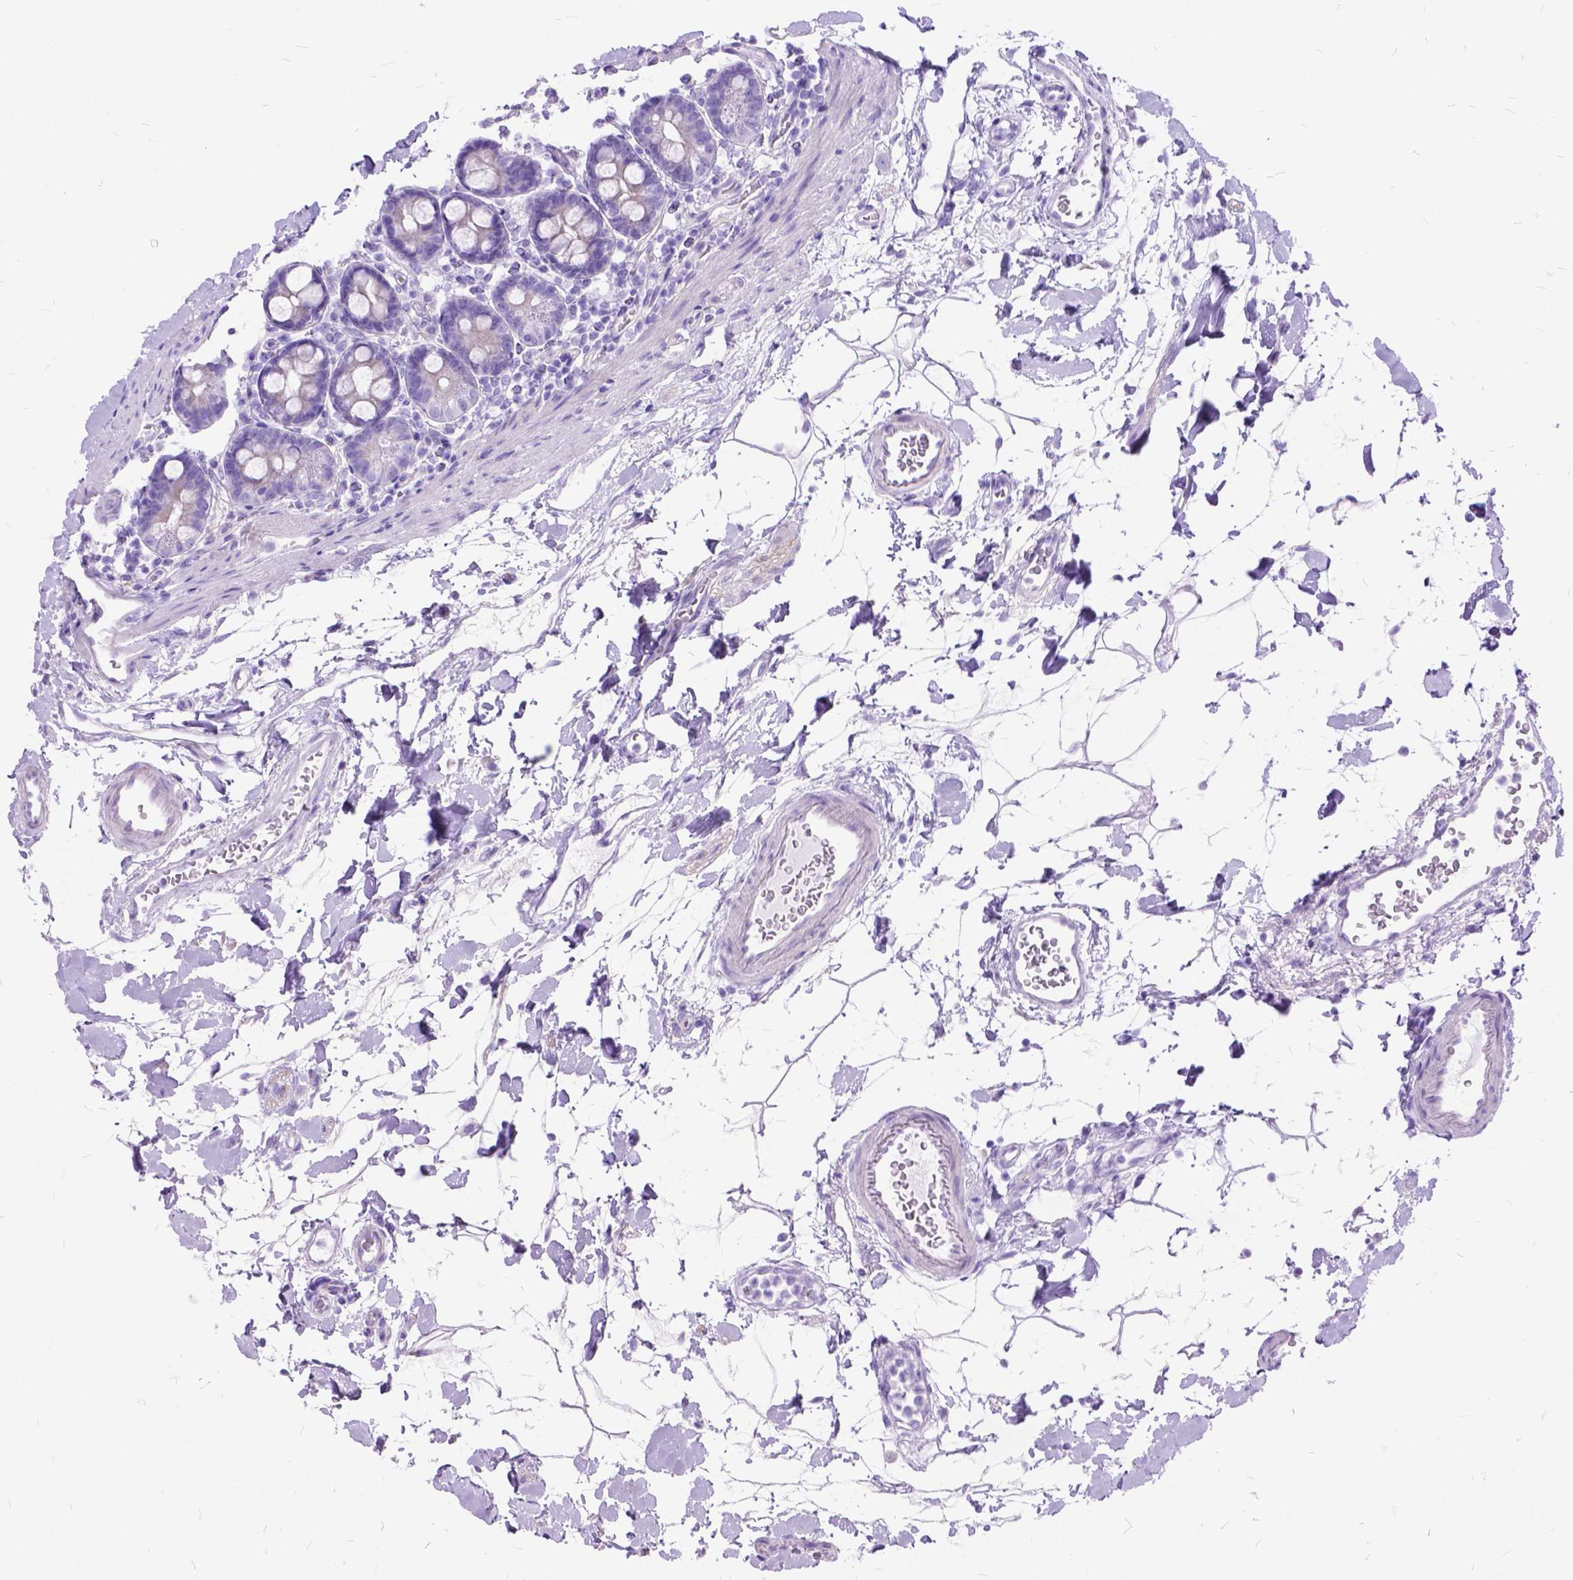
{"staining": {"intensity": "negative", "quantity": "none", "location": "none"}, "tissue": "duodenum", "cell_type": "Glandular cells", "image_type": "normal", "snomed": [{"axis": "morphology", "description": "Normal tissue, NOS"}, {"axis": "topography", "description": "Pancreas"}, {"axis": "topography", "description": "Duodenum"}], "caption": "Glandular cells are negative for protein expression in unremarkable human duodenum. (DAB IHC with hematoxylin counter stain).", "gene": "DNAH2", "patient": {"sex": "male", "age": 59}}